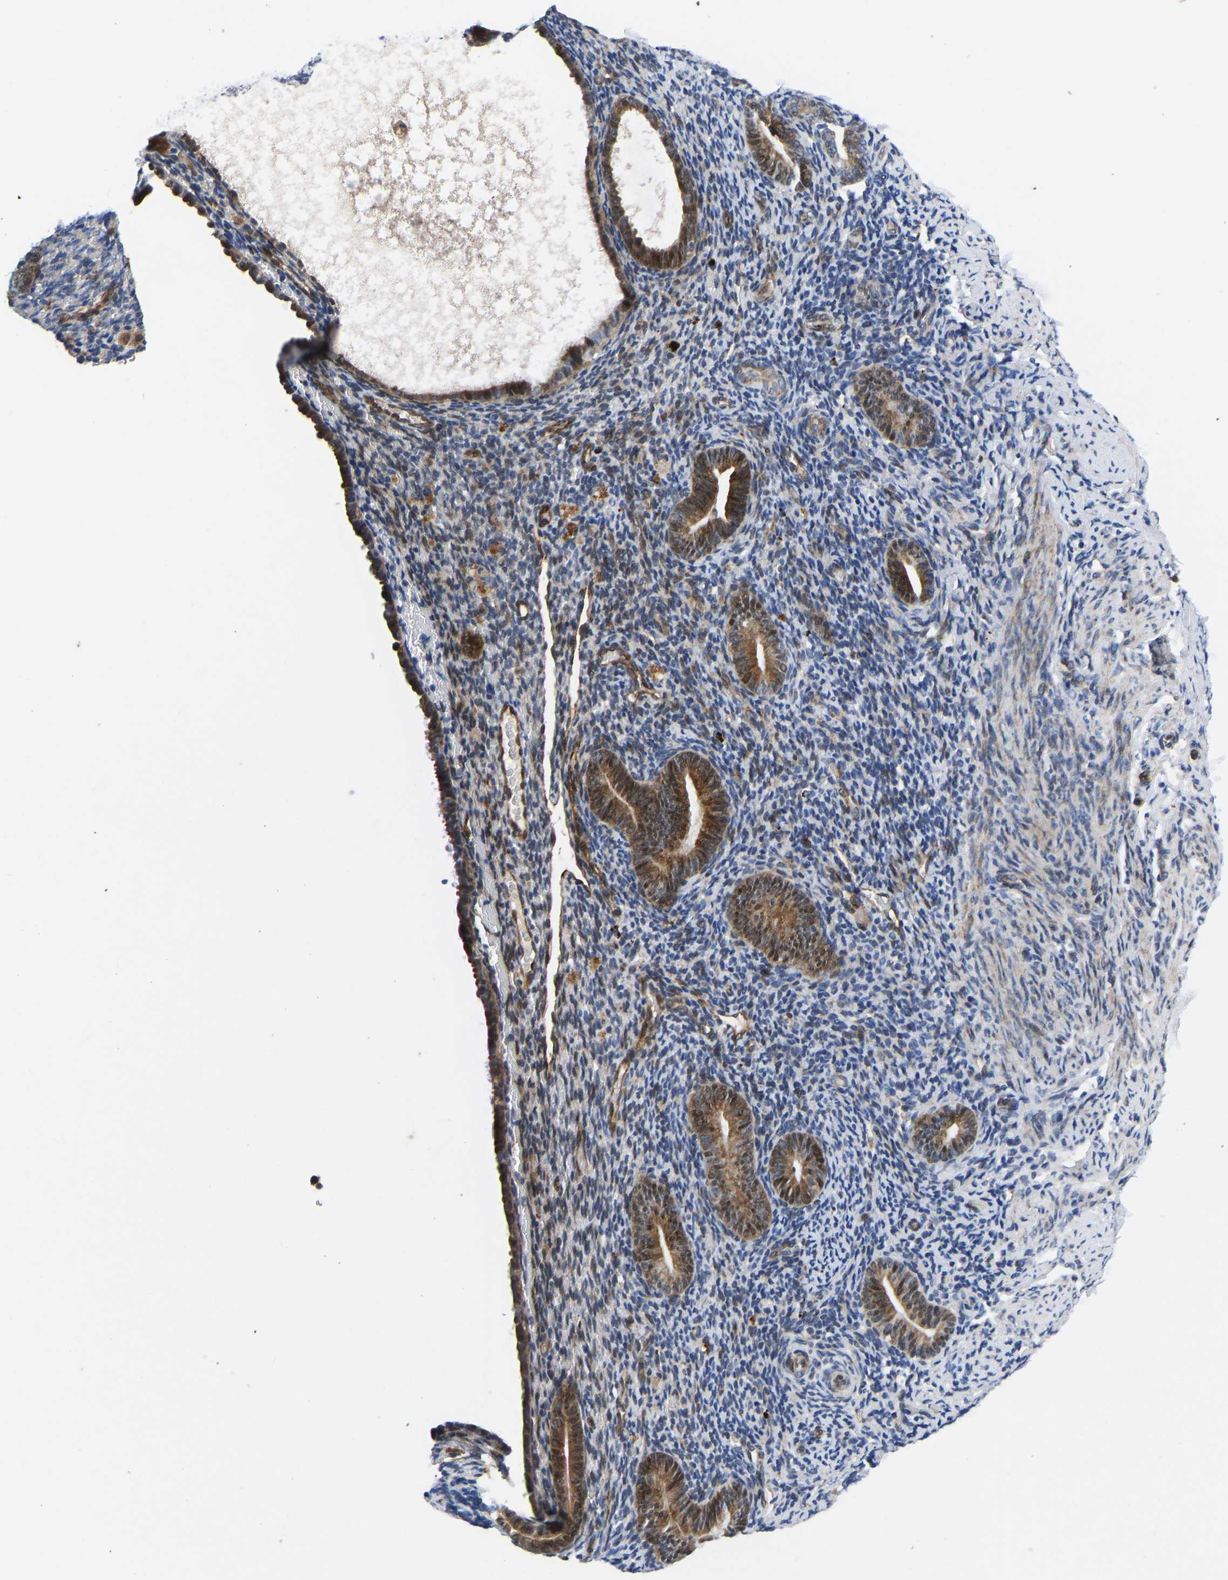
{"staining": {"intensity": "moderate", "quantity": "<25%", "location": "cytoplasmic/membranous"}, "tissue": "endometrium", "cell_type": "Cells in endometrial stroma", "image_type": "normal", "snomed": [{"axis": "morphology", "description": "Normal tissue, NOS"}, {"axis": "topography", "description": "Endometrium"}], "caption": "High-magnification brightfield microscopy of benign endometrium stained with DAB (3,3'-diaminobenzidine) (brown) and counterstained with hematoxylin (blue). cells in endometrial stroma exhibit moderate cytoplasmic/membranous staining is identified in about<25% of cells.", "gene": "TMEM38B", "patient": {"sex": "female", "age": 51}}